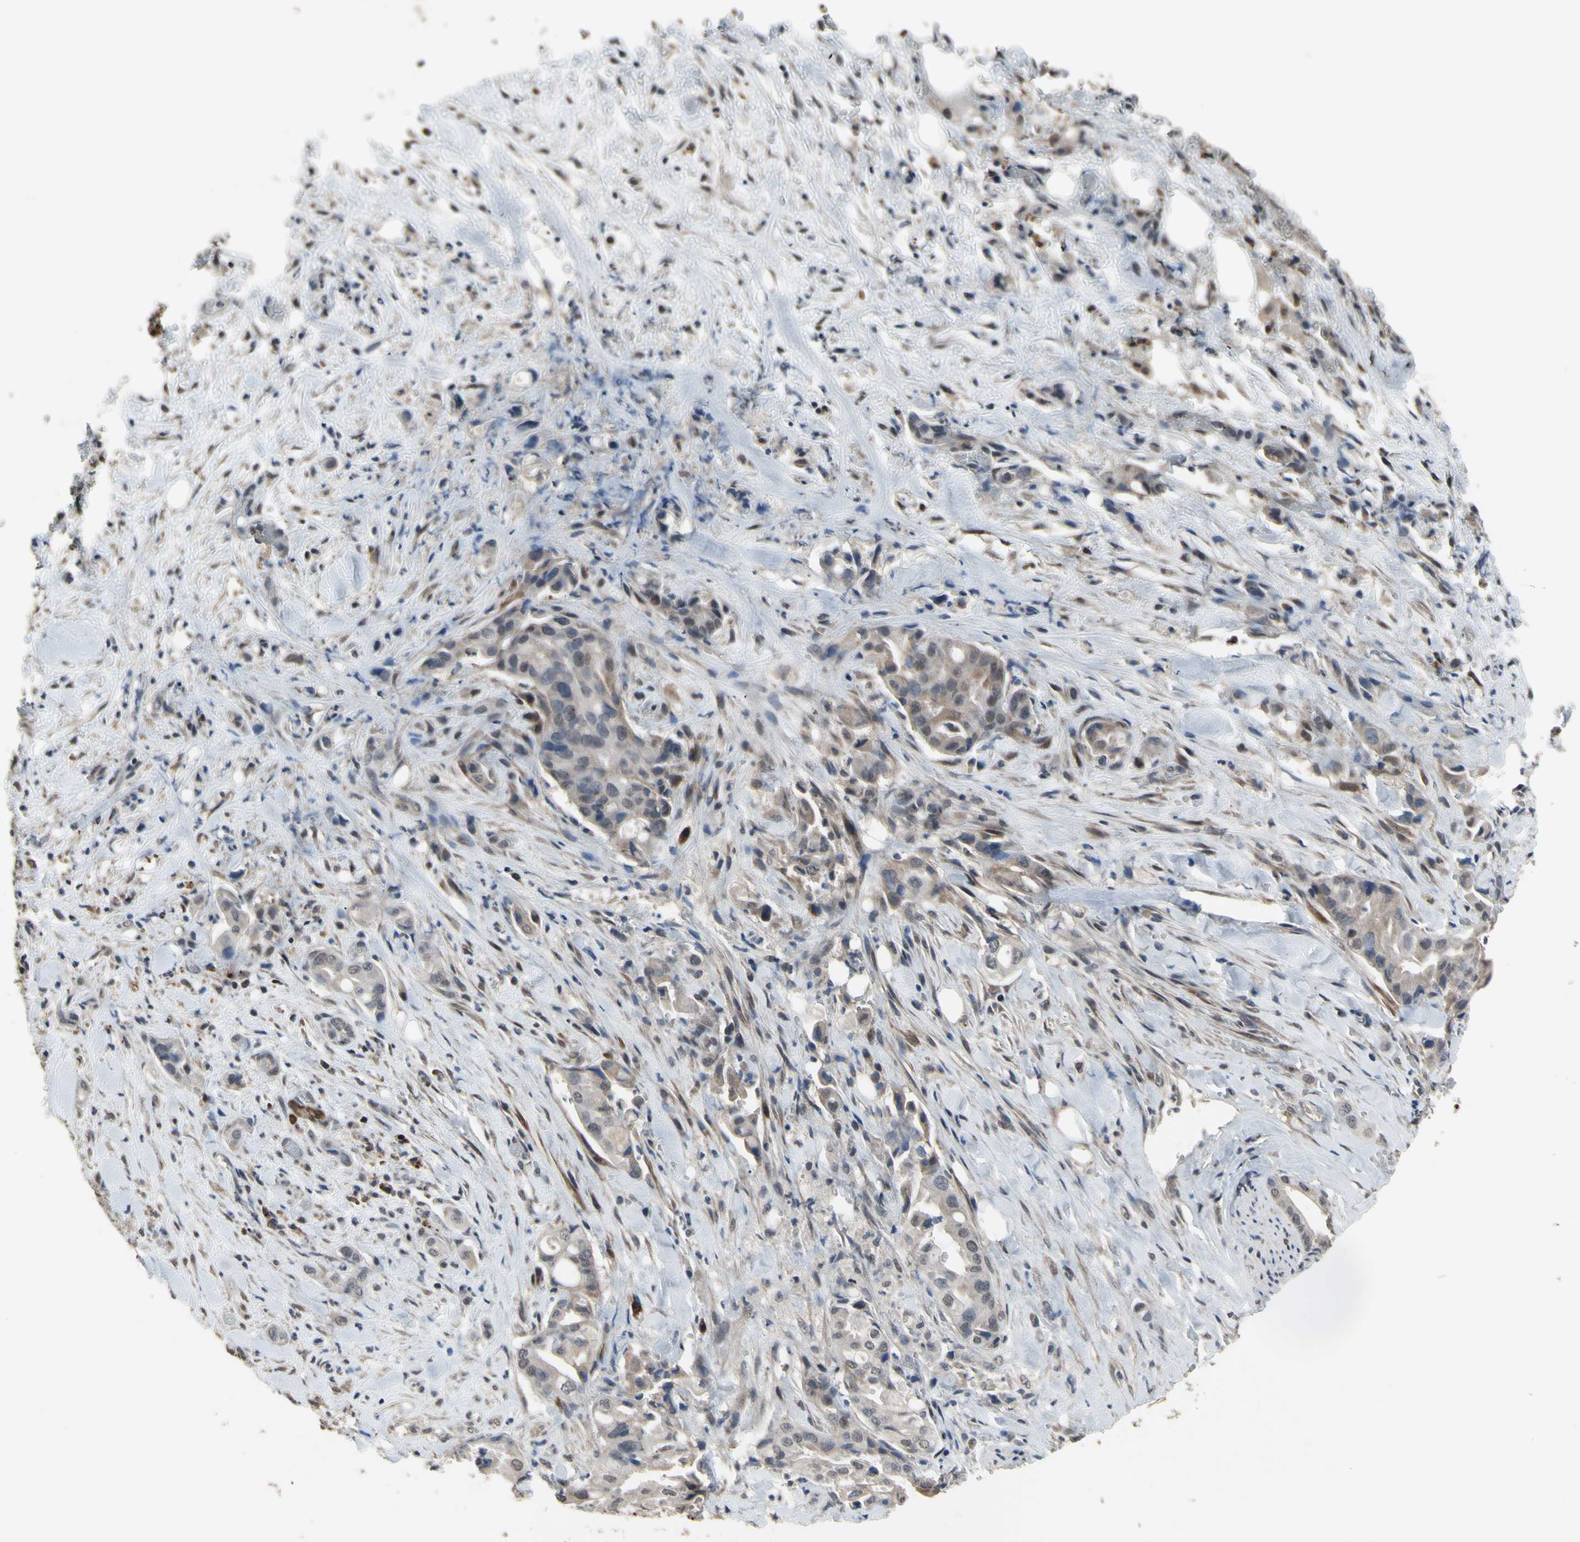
{"staining": {"intensity": "weak", "quantity": "<25%", "location": "cytoplasmic/membranous,nuclear"}, "tissue": "liver cancer", "cell_type": "Tumor cells", "image_type": "cancer", "snomed": [{"axis": "morphology", "description": "Cholangiocarcinoma"}, {"axis": "topography", "description": "Liver"}], "caption": "High magnification brightfield microscopy of liver cholangiocarcinoma stained with DAB (brown) and counterstained with hematoxylin (blue): tumor cells show no significant expression. The staining is performed using DAB brown chromogen with nuclei counter-stained in using hematoxylin.", "gene": "ZNF174", "patient": {"sex": "female", "age": 68}}